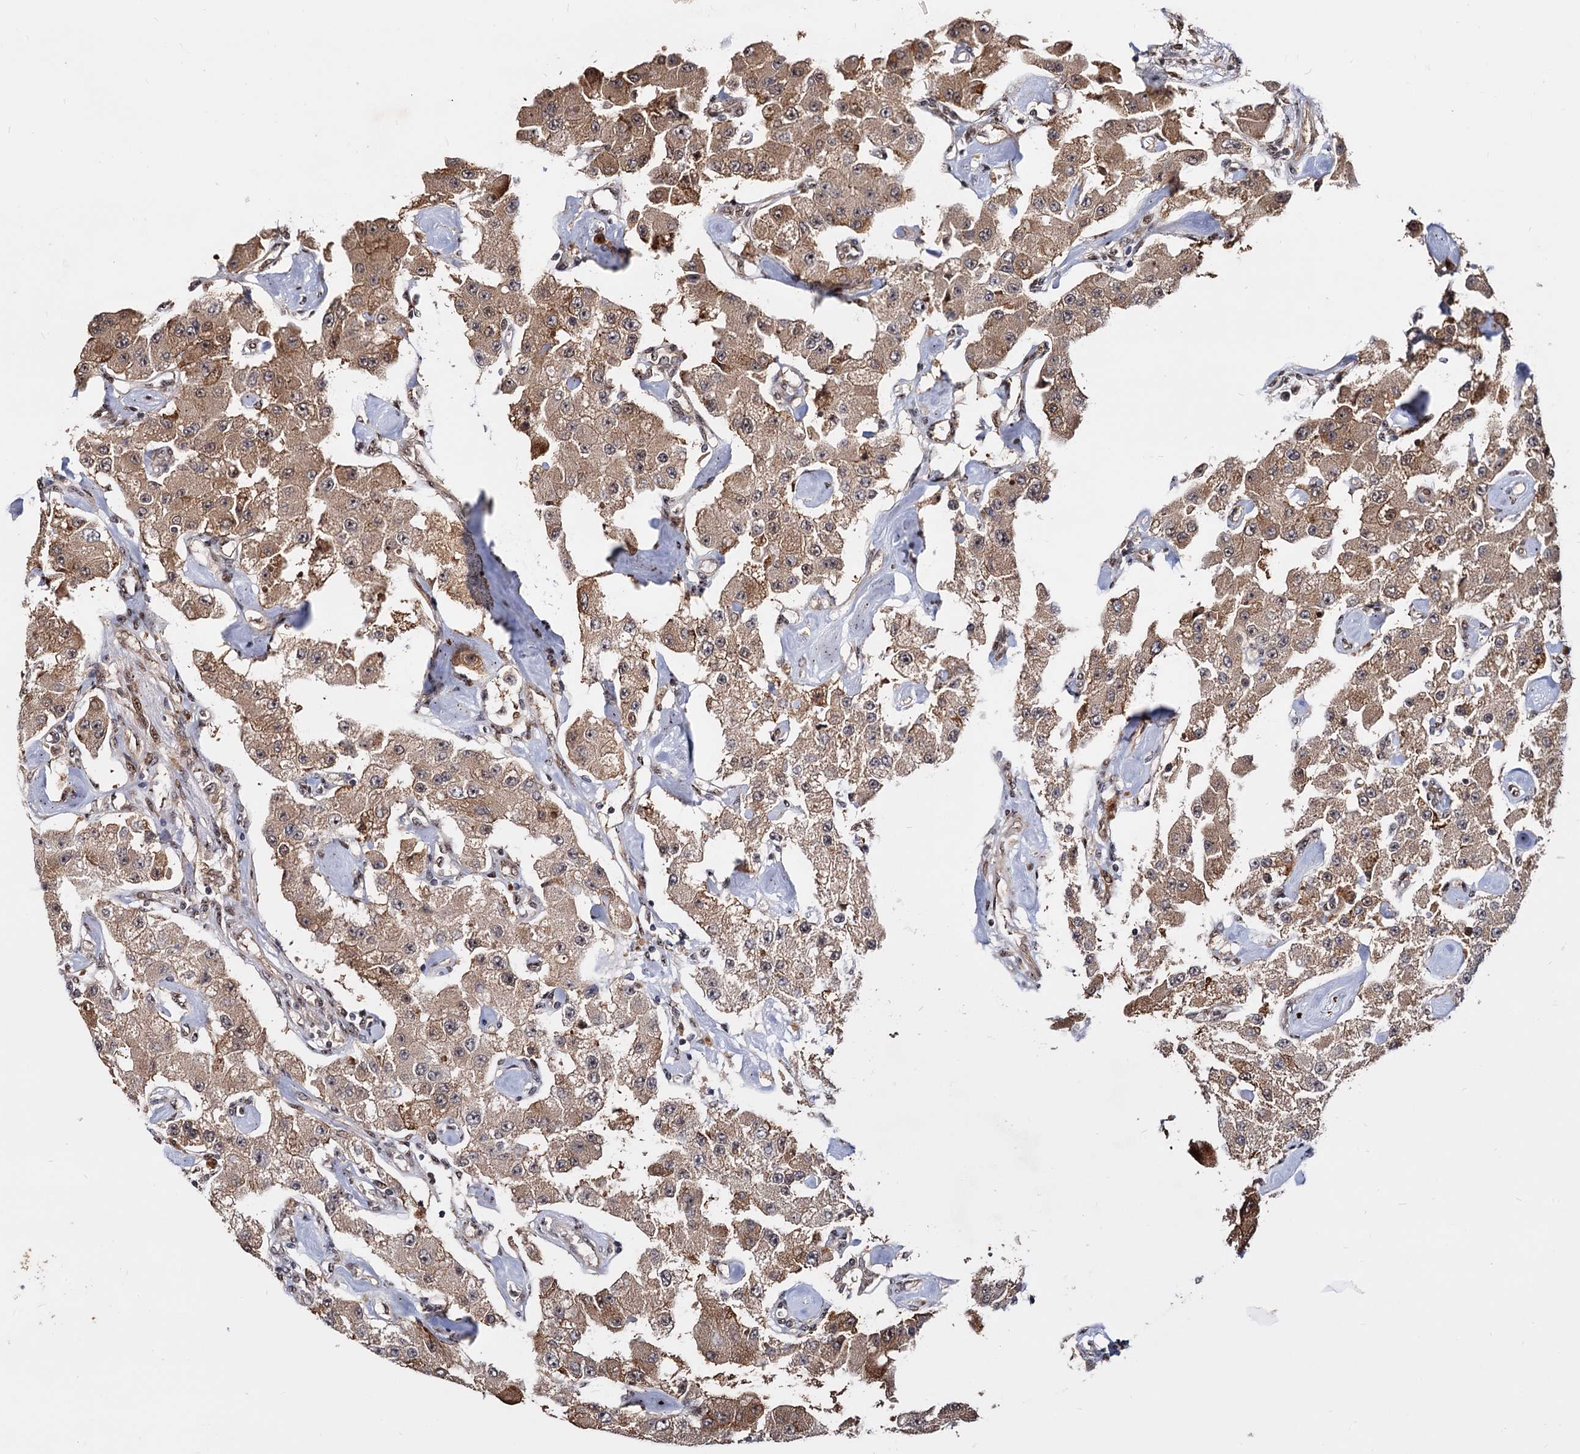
{"staining": {"intensity": "moderate", "quantity": ">75%", "location": "cytoplasmic/membranous"}, "tissue": "carcinoid", "cell_type": "Tumor cells", "image_type": "cancer", "snomed": [{"axis": "morphology", "description": "Carcinoid, malignant, NOS"}, {"axis": "topography", "description": "Pancreas"}], "caption": "Tumor cells exhibit moderate cytoplasmic/membranous positivity in approximately >75% of cells in malignant carcinoid.", "gene": "PIGB", "patient": {"sex": "male", "age": 41}}